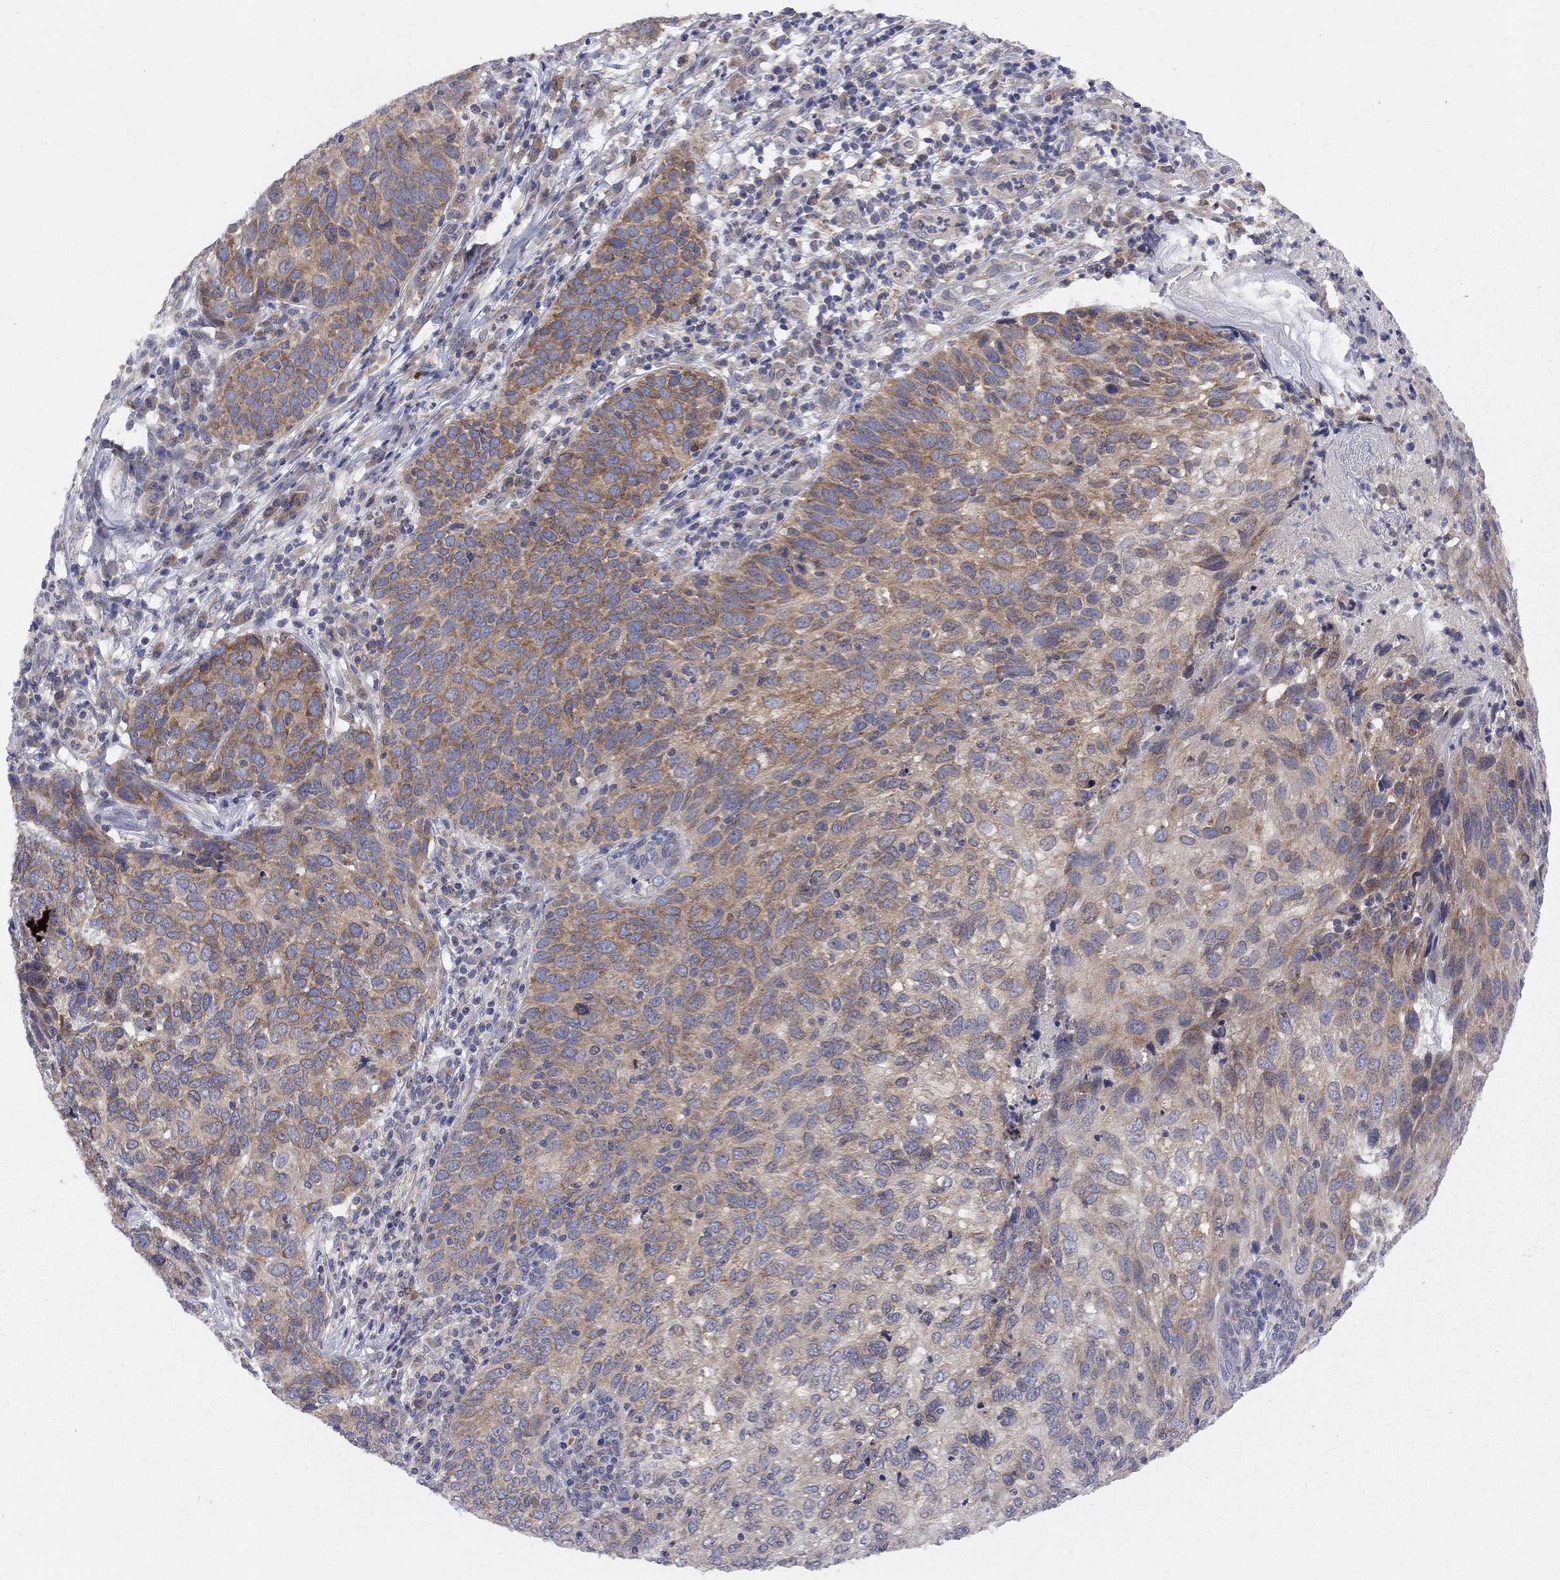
{"staining": {"intensity": "moderate", "quantity": ">75%", "location": "cytoplasmic/membranous"}, "tissue": "skin cancer", "cell_type": "Tumor cells", "image_type": "cancer", "snomed": [{"axis": "morphology", "description": "Squamous cell carcinoma, NOS"}, {"axis": "topography", "description": "Skin"}], "caption": "This micrograph displays skin squamous cell carcinoma stained with immunohistochemistry (IHC) to label a protein in brown. The cytoplasmic/membranous of tumor cells show moderate positivity for the protein. Nuclei are counter-stained blue.", "gene": "CNOT11", "patient": {"sex": "male", "age": 92}}